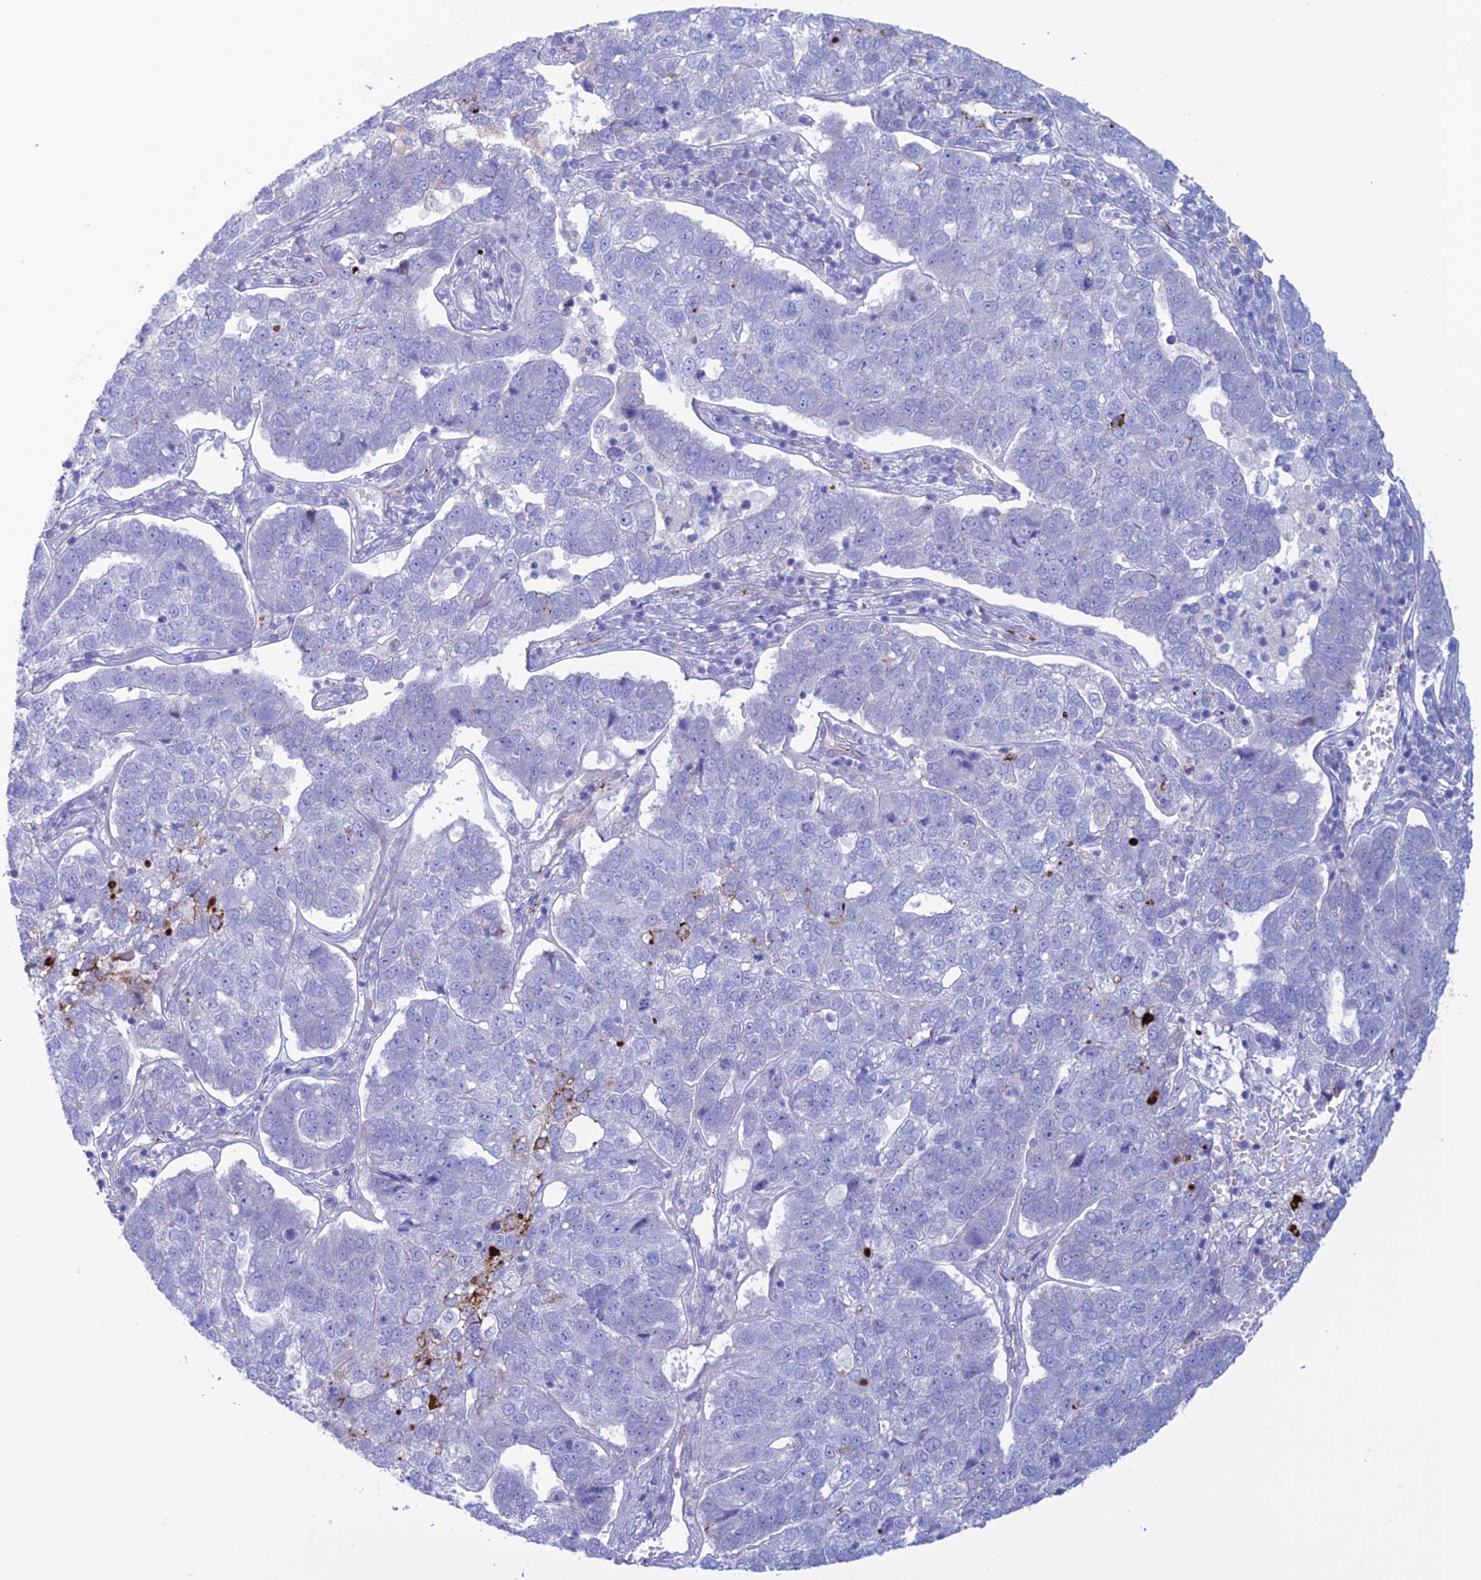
{"staining": {"intensity": "negative", "quantity": "none", "location": "none"}, "tissue": "pancreatic cancer", "cell_type": "Tumor cells", "image_type": "cancer", "snomed": [{"axis": "morphology", "description": "Adenocarcinoma, NOS"}, {"axis": "topography", "description": "Pancreas"}], "caption": "Immunohistochemistry (IHC) of human pancreatic cancer (adenocarcinoma) demonstrates no staining in tumor cells.", "gene": "CDC42EP5", "patient": {"sex": "female", "age": 61}}